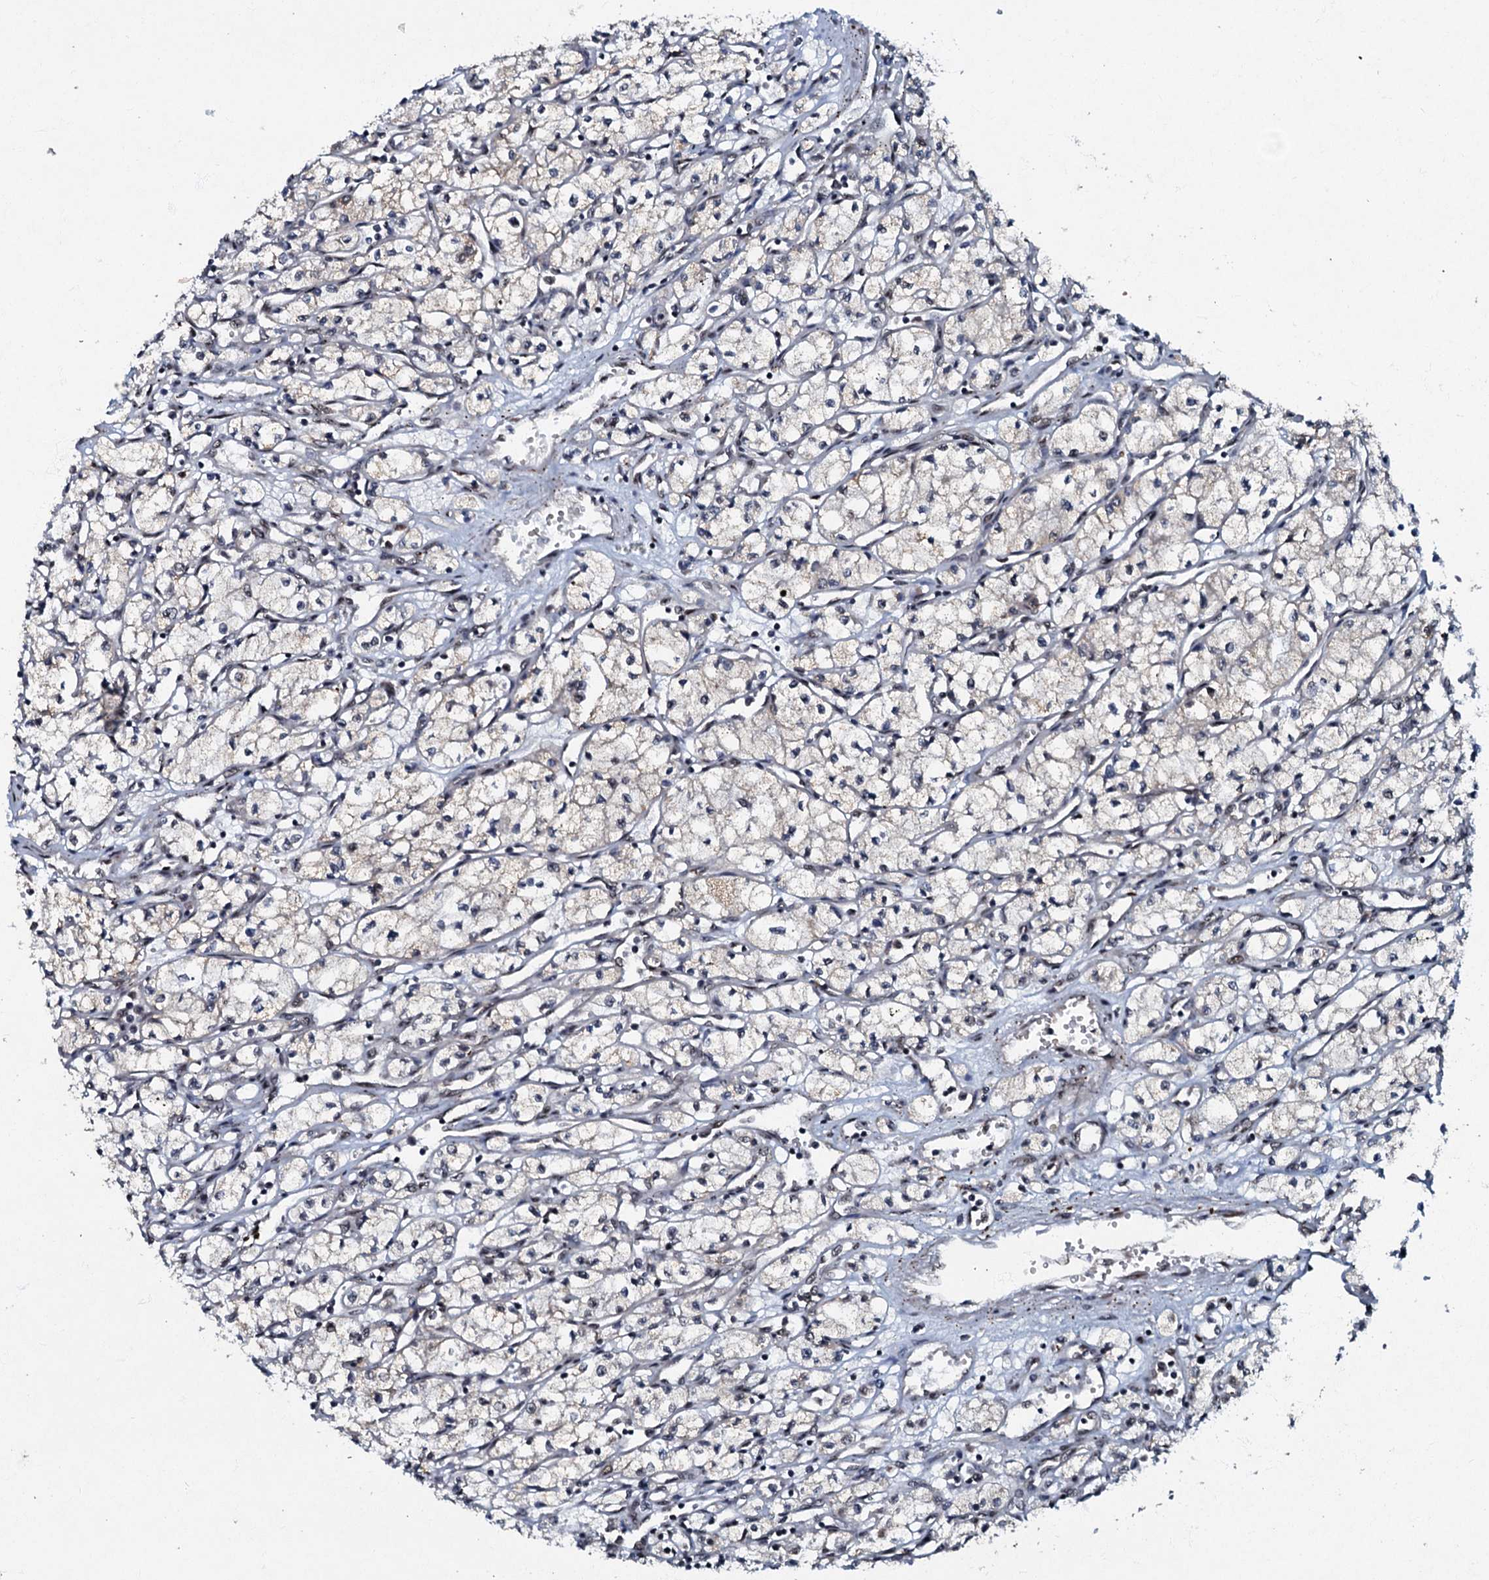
{"staining": {"intensity": "weak", "quantity": "<25%", "location": "cytoplasmic/membranous"}, "tissue": "renal cancer", "cell_type": "Tumor cells", "image_type": "cancer", "snomed": [{"axis": "morphology", "description": "Adenocarcinoma, NOS"}, {"axis": "topography", "description": "Kidney"}], "caption": "Immunohistochemical staining of human renal cancer (adenocarcinoma) demonstrates no significant expression in tumor cells.", "gene": "C18orf32", "patient": {"sex": "male", "age": 59}}